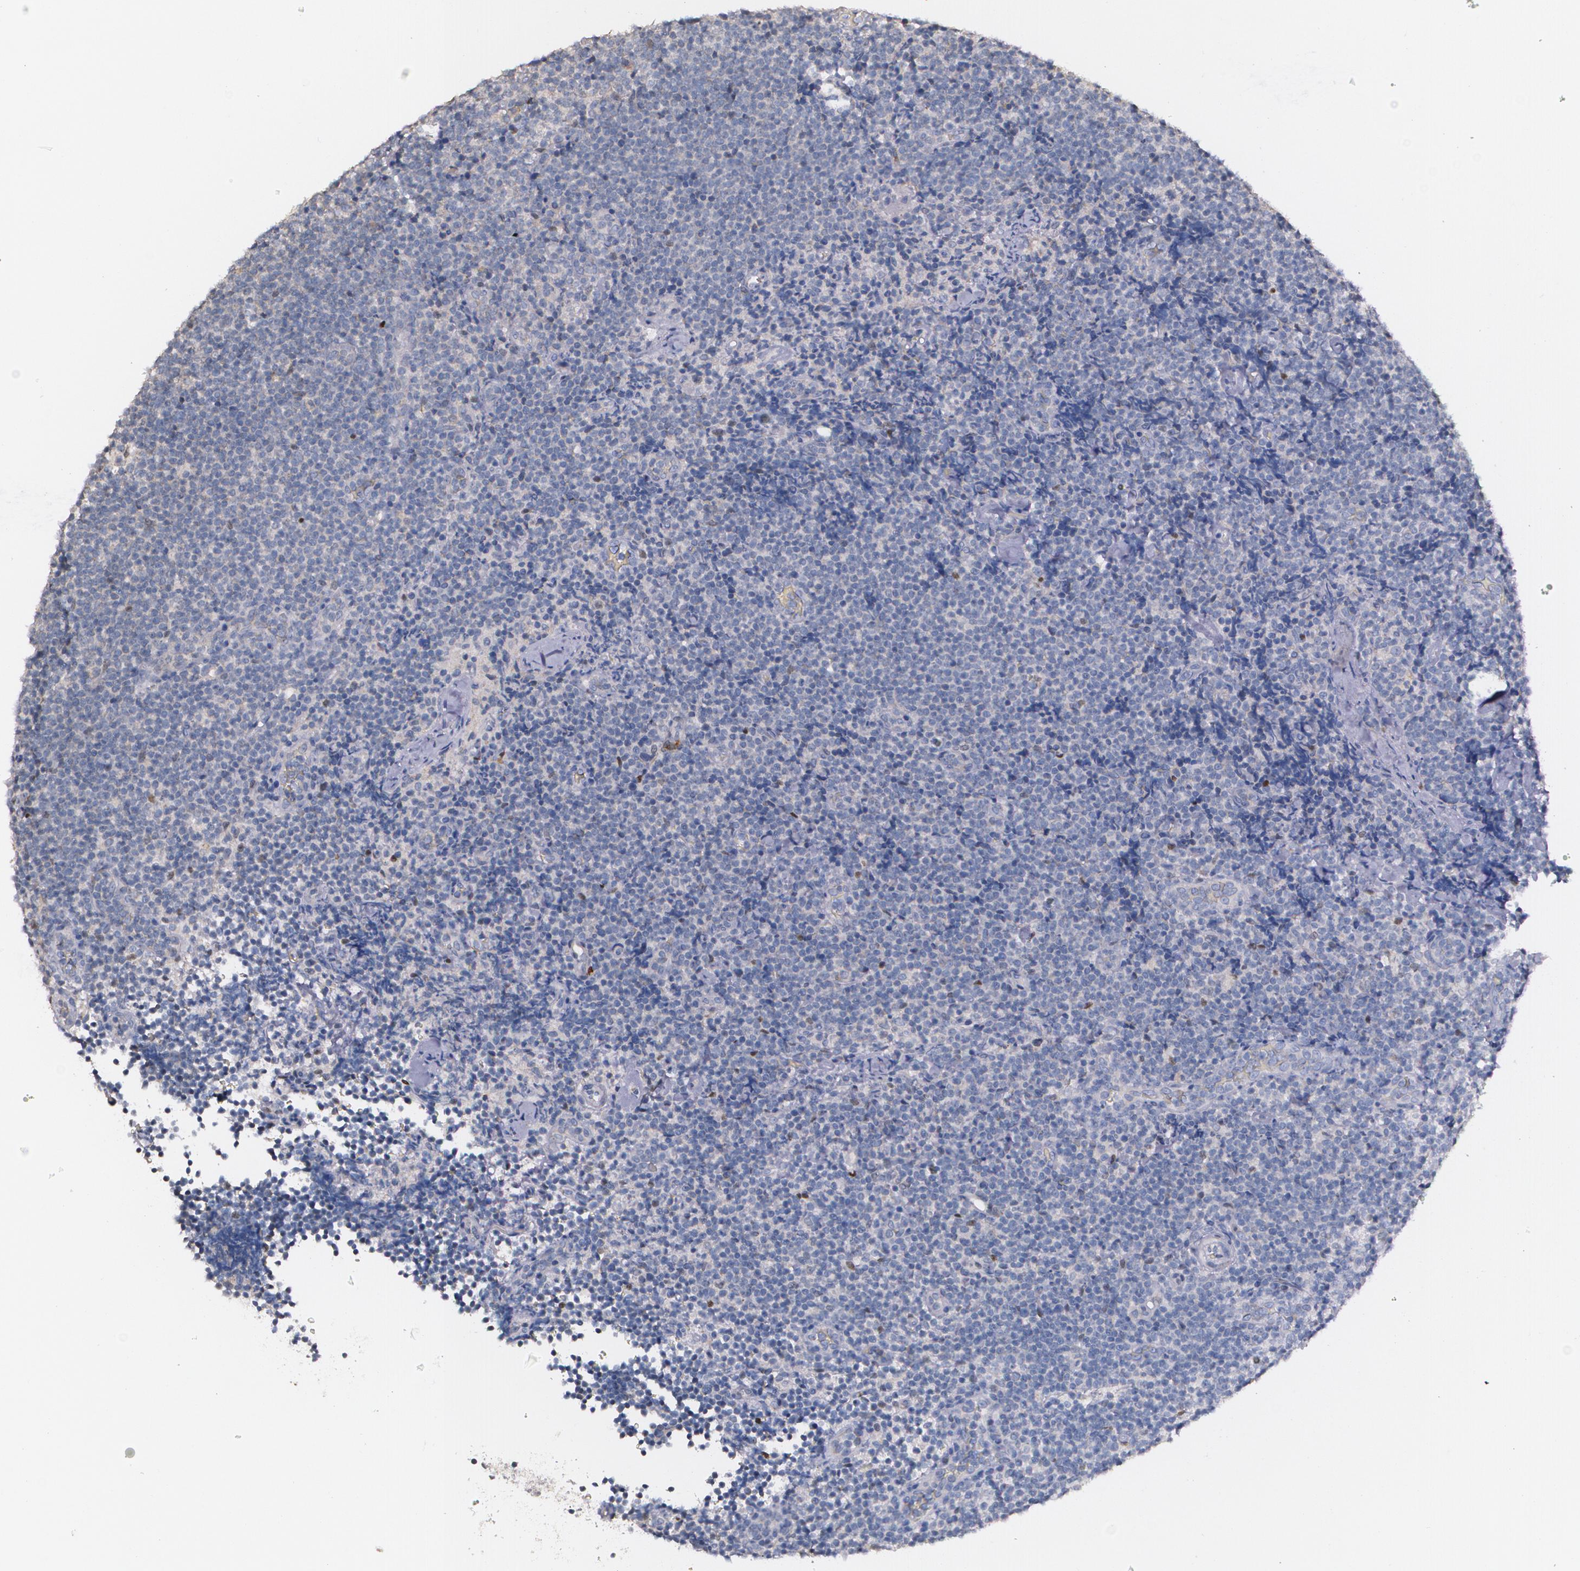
{"staining": {"intensity": "weak", "quantity": "<25%", "location": "cytoplasmic/membranous"}, "tissue": "lymphoma", "cell_type": "Tumor cells", "image_type": "cancer", "snomed": [{"axis": "morphology", "description": "Malignant lymphoma, non-Hodgkin's type, High grade"}, {"axis": "topography", "description": "Lymph node"}], "caption": "High-grade malignant lymphoma, non-Hodgkin's type was stained to show a protein in brown. There is no significant expression in tumor cells. Brightfield microscopy of immunohistochemistry (IHC) stained with DAB (3,3'-diaminobenzidine) (brown) and hematoxylin (blue), captured at high magnification.", "gene": "ATF3", "patient": {"sex": "female", "age": 58}}